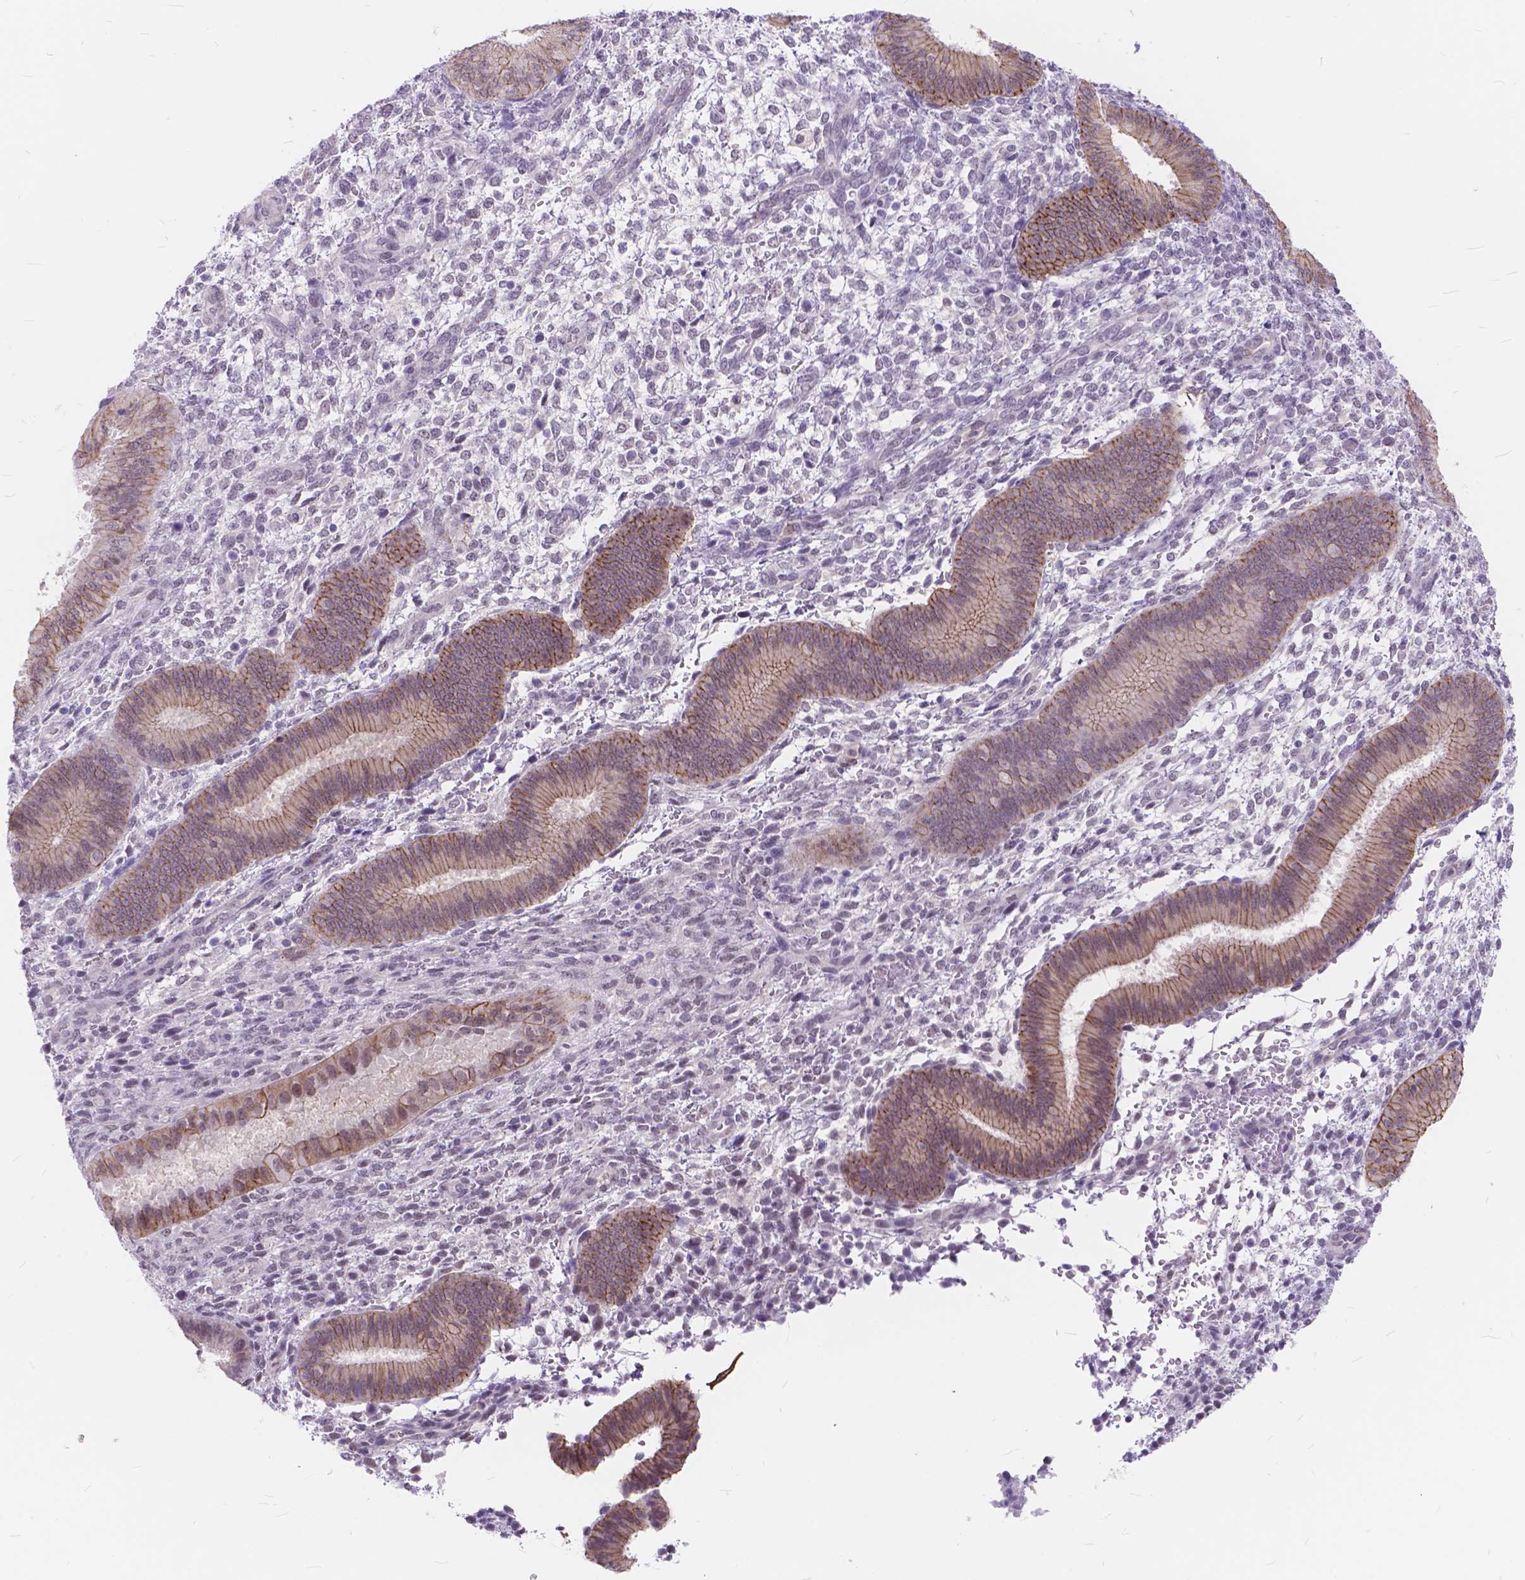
{"staining": {"intensity": "negative", "quantity": "none", "location": "none"}, "tissue": "endometrium", "cell_type": "Cells in endometrial stroma", "image_type": "normal", "snomed": [{"axis": "morphology", "description": "Normal tissue, NOS"}, {"axis": "topography", "description": "Endometrium"}], "caption": "The immunohistochemistry (IHC) micrograph has no significant positivity in cells in endometrial stroma of endometrium.", "gene": "MAN2C1", "patient": {"sex": "female", "age": 39}}